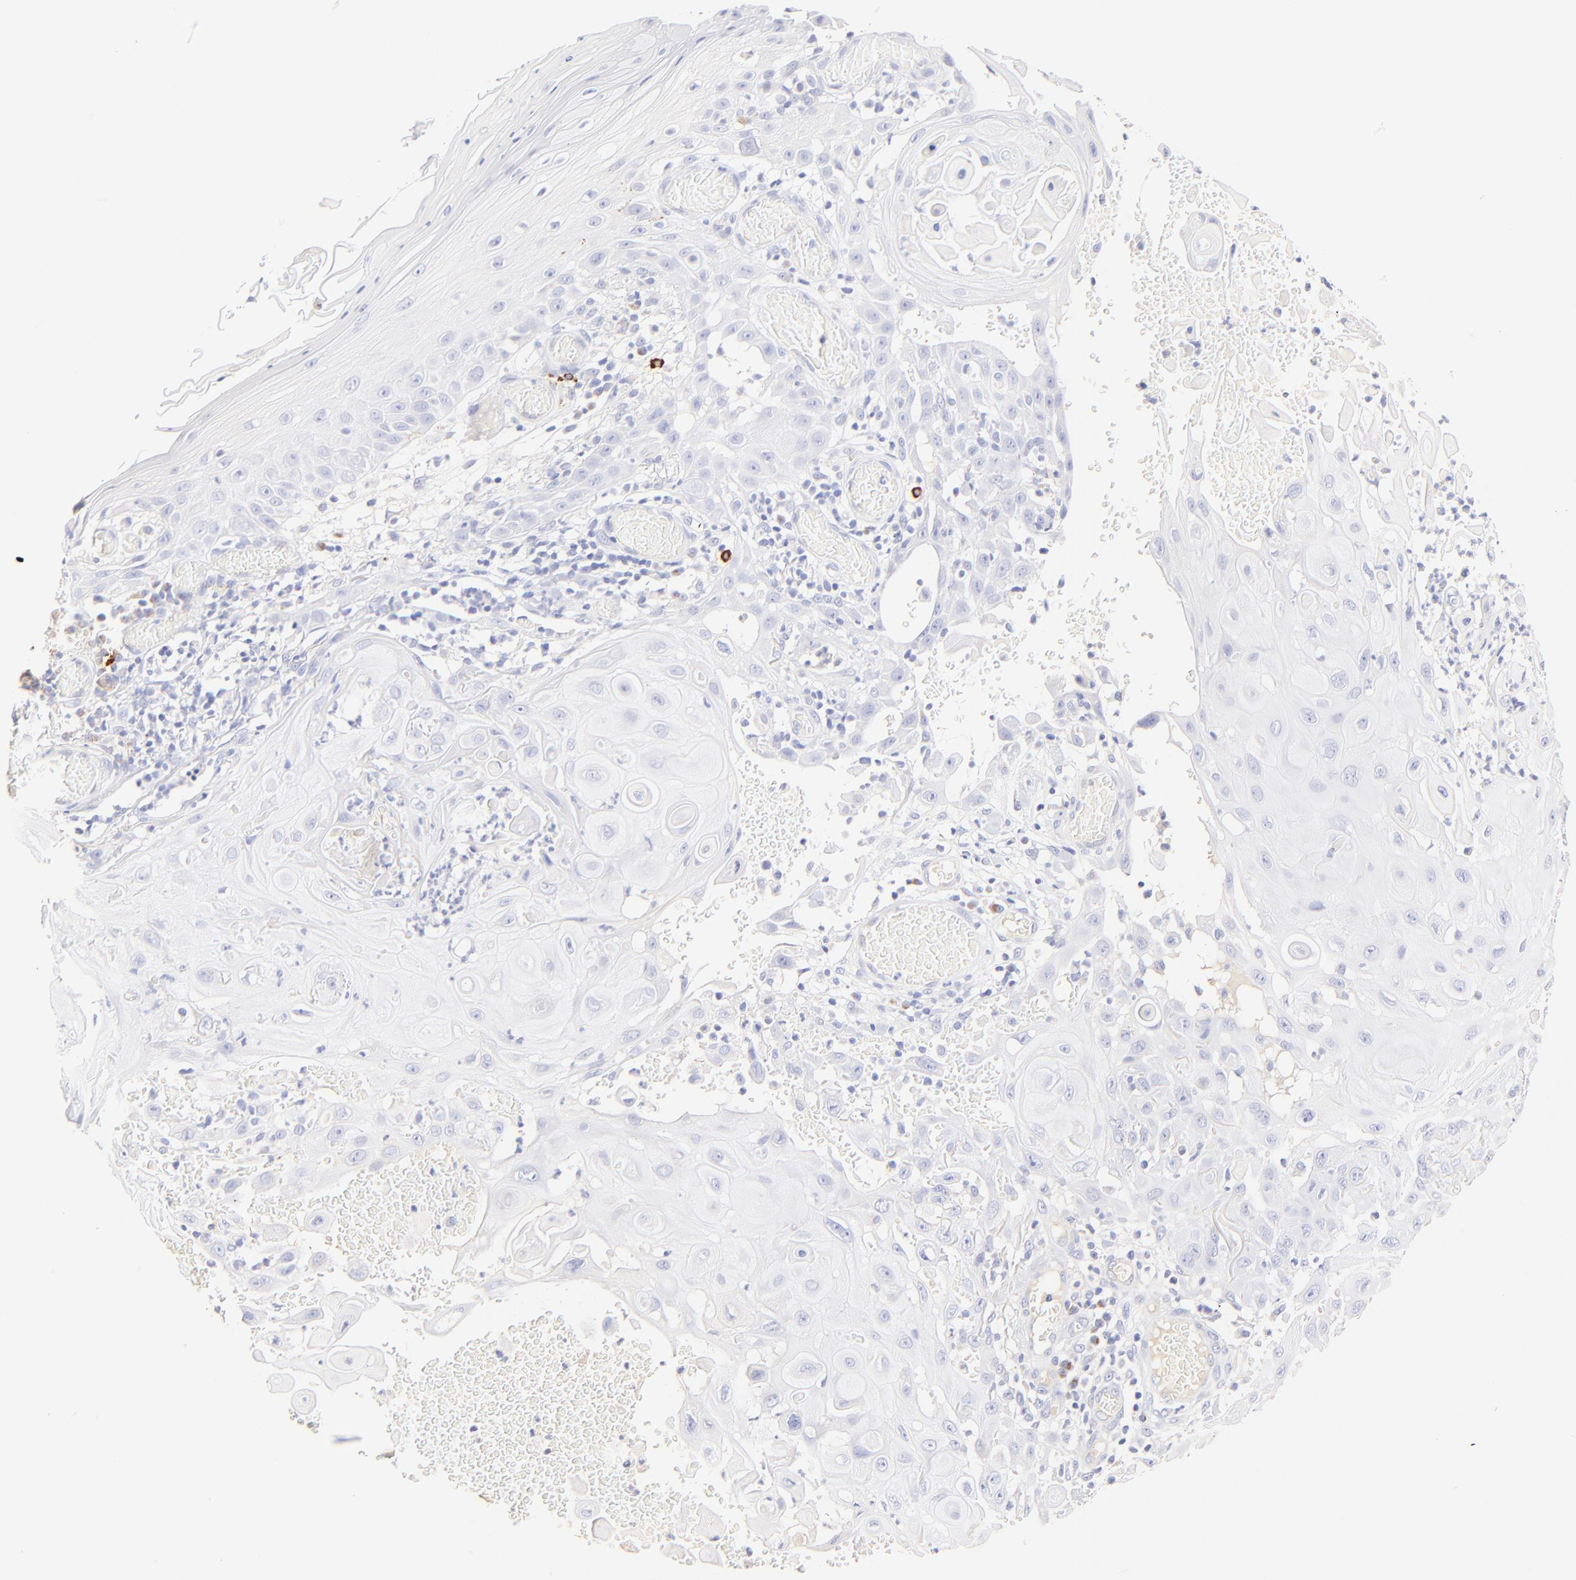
{"staining": {"intensity": "negative", "quantity": "none", "location": "none"}, "tissue": "skin cancer", "cell_type": "Tumor cells", "image_type": "cancer", "snomed": [{"axis": "morphology", "description": "Squamous cell carcinoma, NOS"}, {"axis": "topography", "description": "Skin"}], "caption": "Skin cancer (squamous cell carcinoma) was stained to show a protein in brown. There is no significant positivity in tumor cells. The staining was performed using DAB to visualize the protein expression in brown, while the nuclei were stained in blue with hematoxylin (Magnification: 20x).", "gene": "ASB9", "patient": {"sex": "male", "age": 24}}